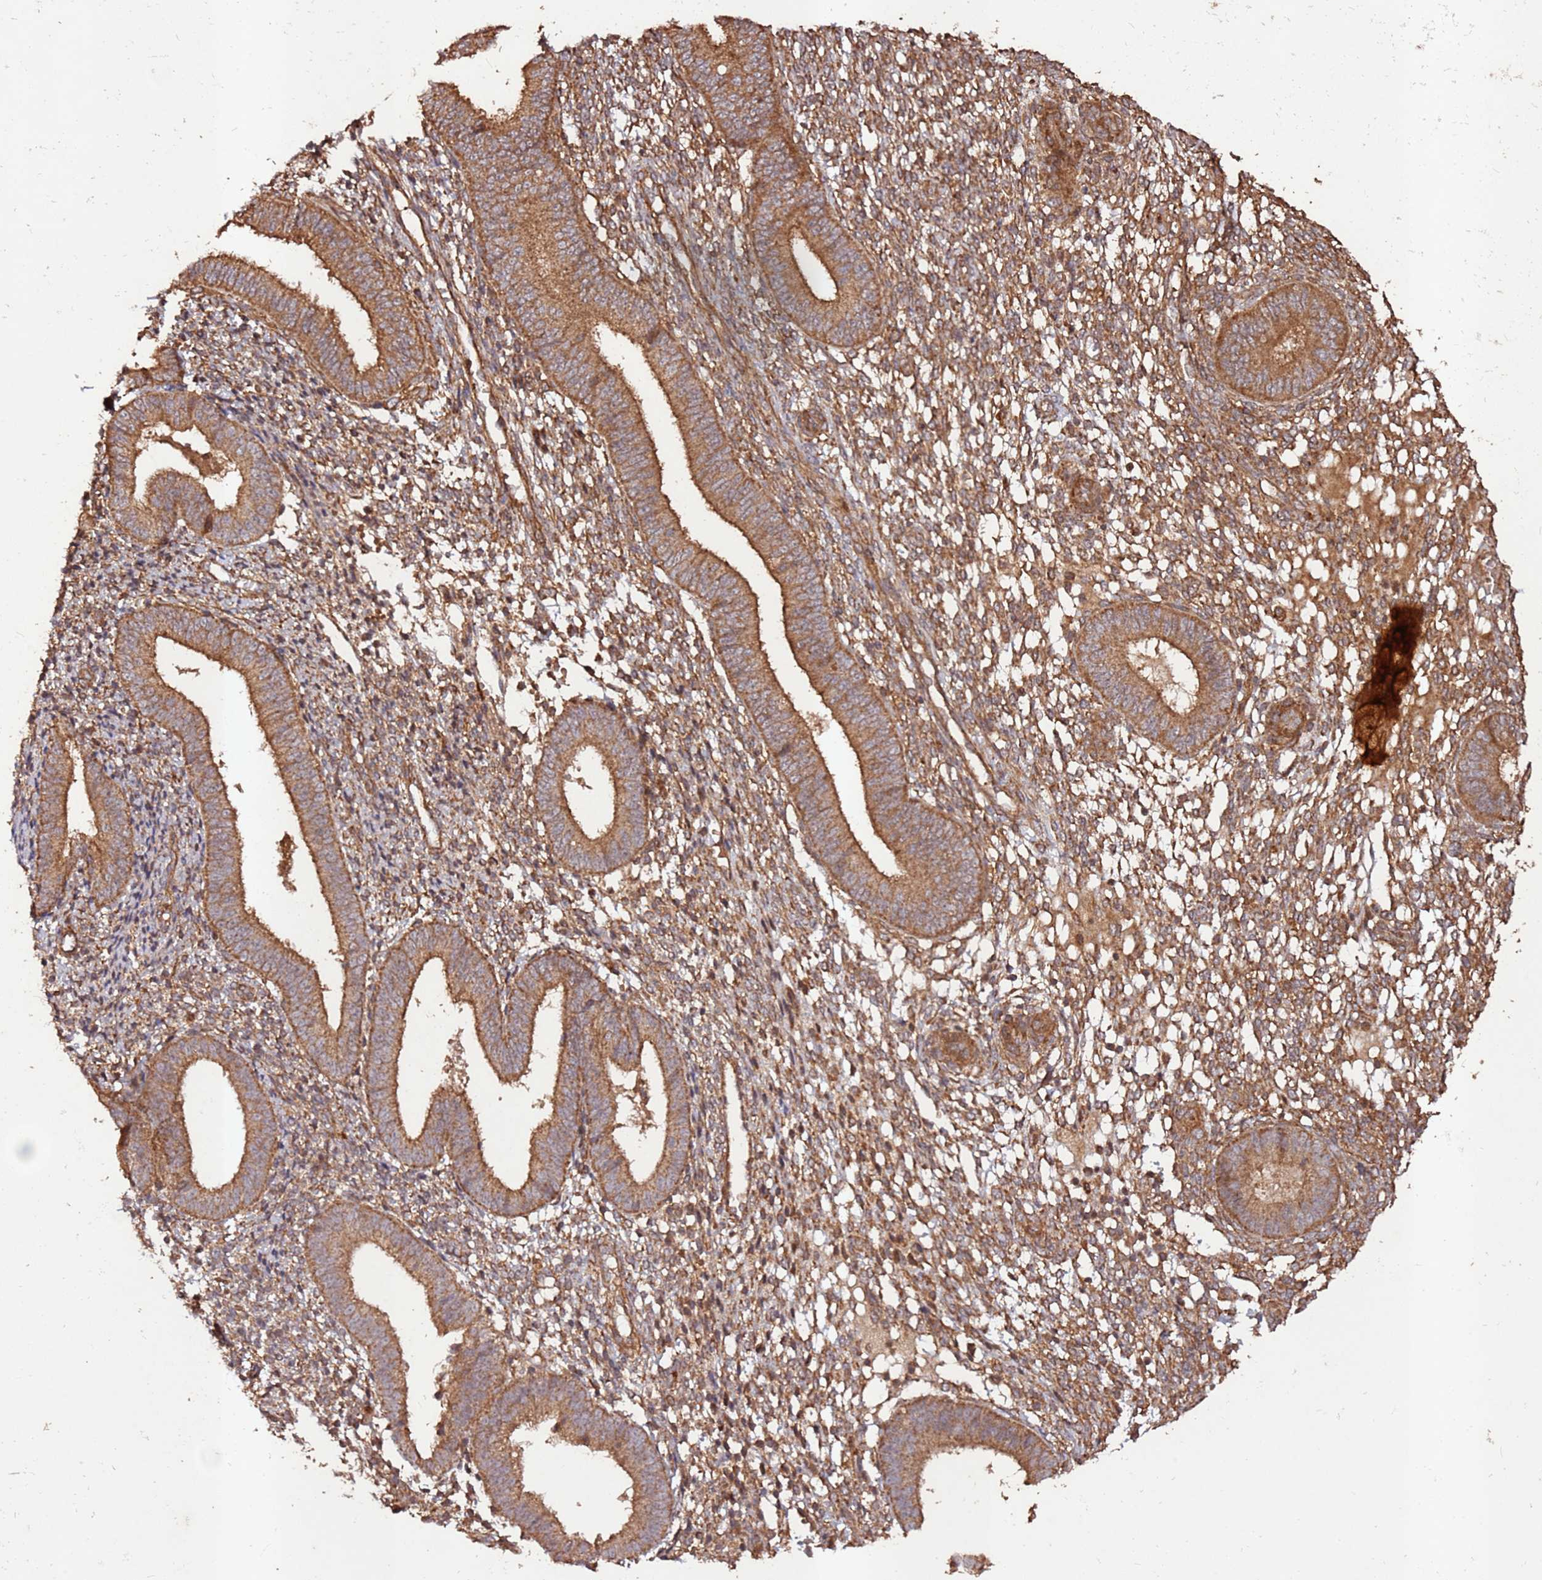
{"staining": {"intensity": "moderate", "quantity": "25%-75%", "location": "cytoplasmic/membranous"}, "tissue": "endometrium", "cell_type": "Cells in endometrial stroma", "image_type": "normal", "snomed": [{"axis": "morphology", "description": "Normal tissue, NOS"}, {"axis": "topography", "description": "Endometrium"}], "caption": "Immunohistochemistry of normal endometrium demonstrates medium levels of moderate cytoplasmic/membranous expression in approximately 25%-75% of cells in endometrial stroma.", "gene": "FAM186A", "patient": {"sex": "female", "age": 49}}